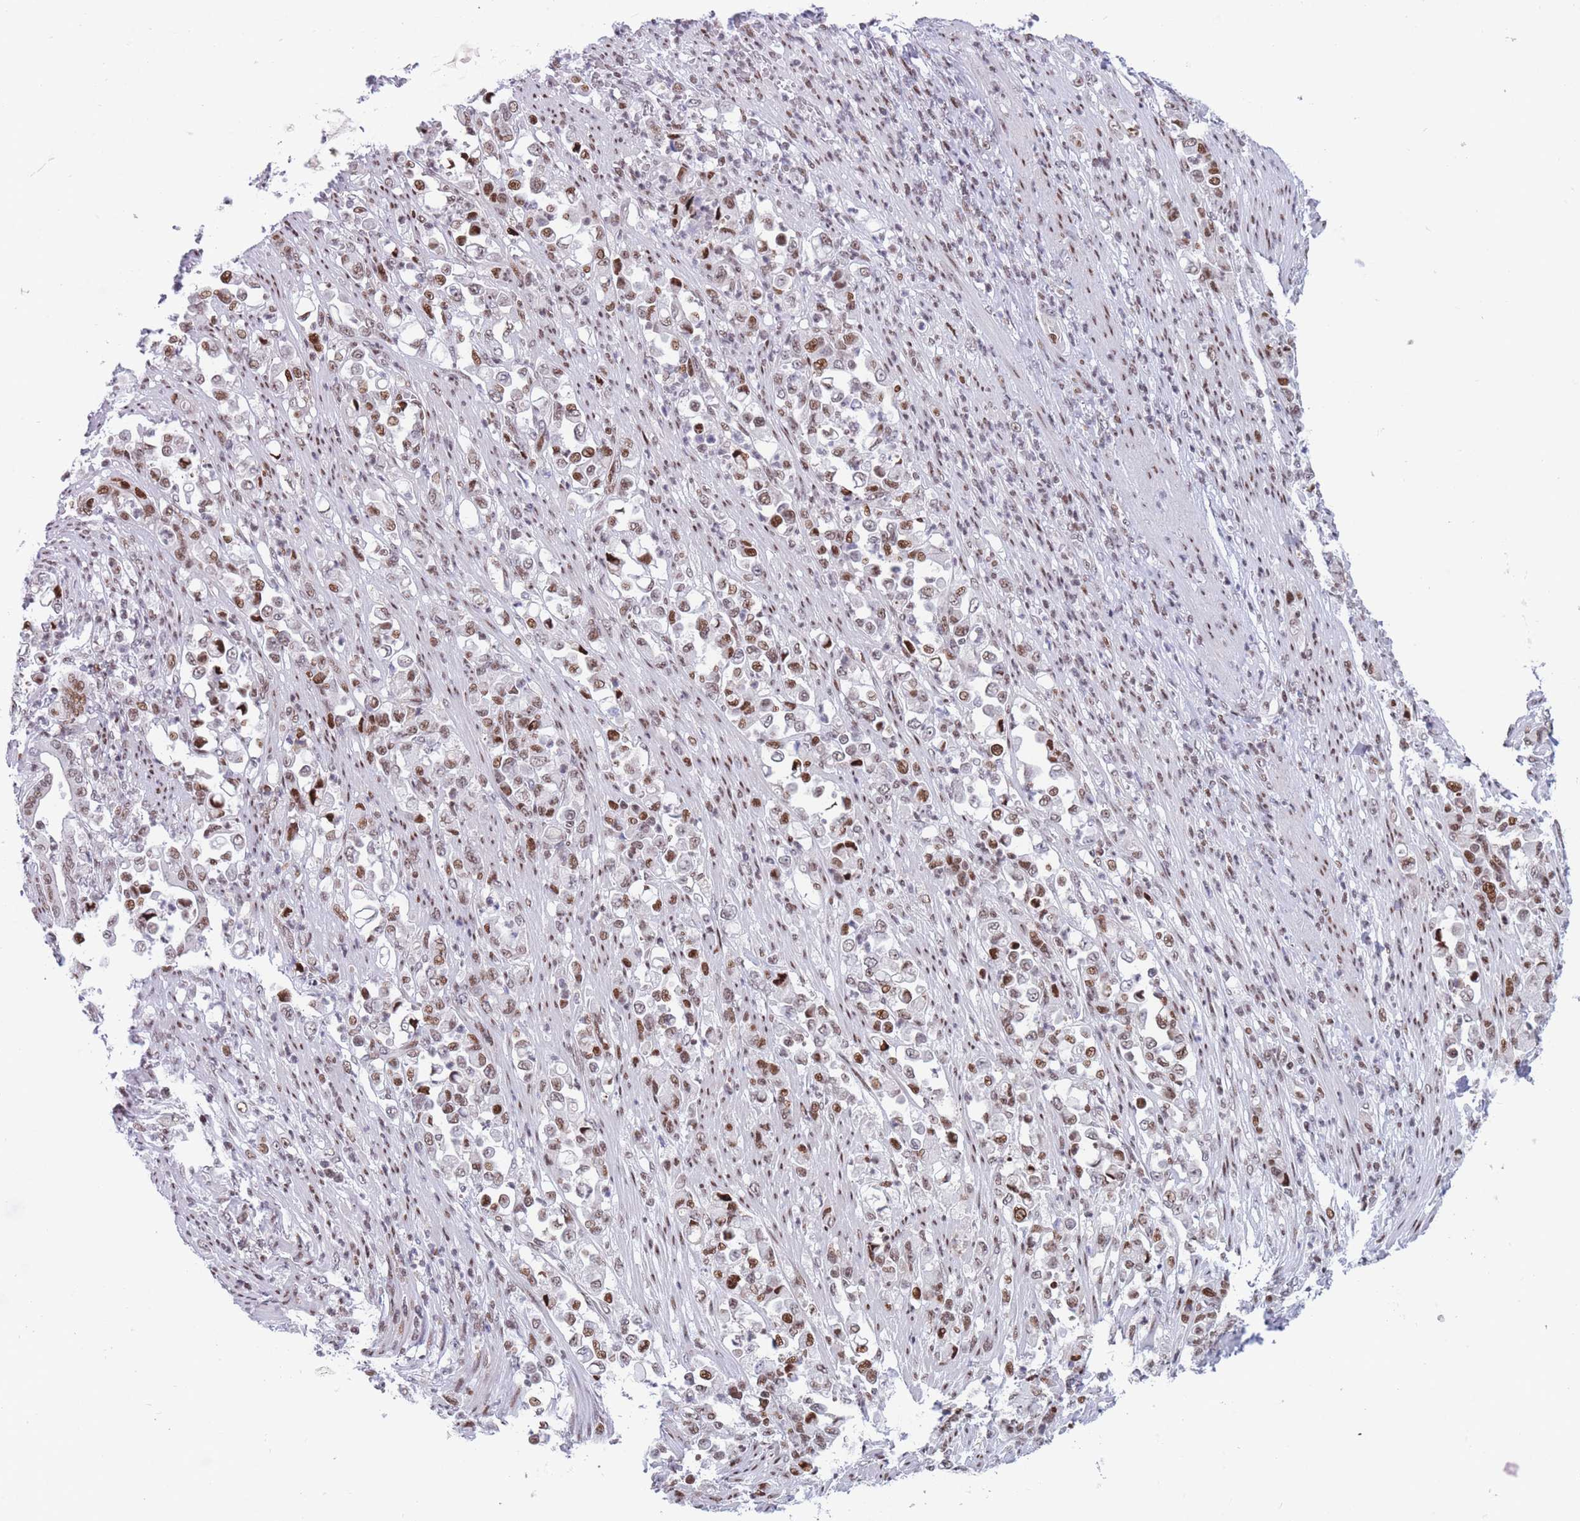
{"staining": {"intensity": "moderate", "quantity": "25%-75%", "location": "nuclear"}, "tissue": "stomach cancer", "cell_type": "Tumor cells", "image_type": "cancer", "snomed": [{"axis": "morphology", "description": "Normal tissue, NOS"}, {"axis": "morphology", "description": "Adenocarcinoma, NOS"}, {"axis": "topography", "description": "Stomach"}], "caption": "Adenocarcinoma (stomach) tissue demonstrates moderate nuclear positivity in approximately 25%-75% of tumor cells, visualized by immunohistochemistry. (DAB IHC with brightfield microscopy, high magnification).", "gene": "DNAJC3", "patient": {"sex": "female", "age": 79}}